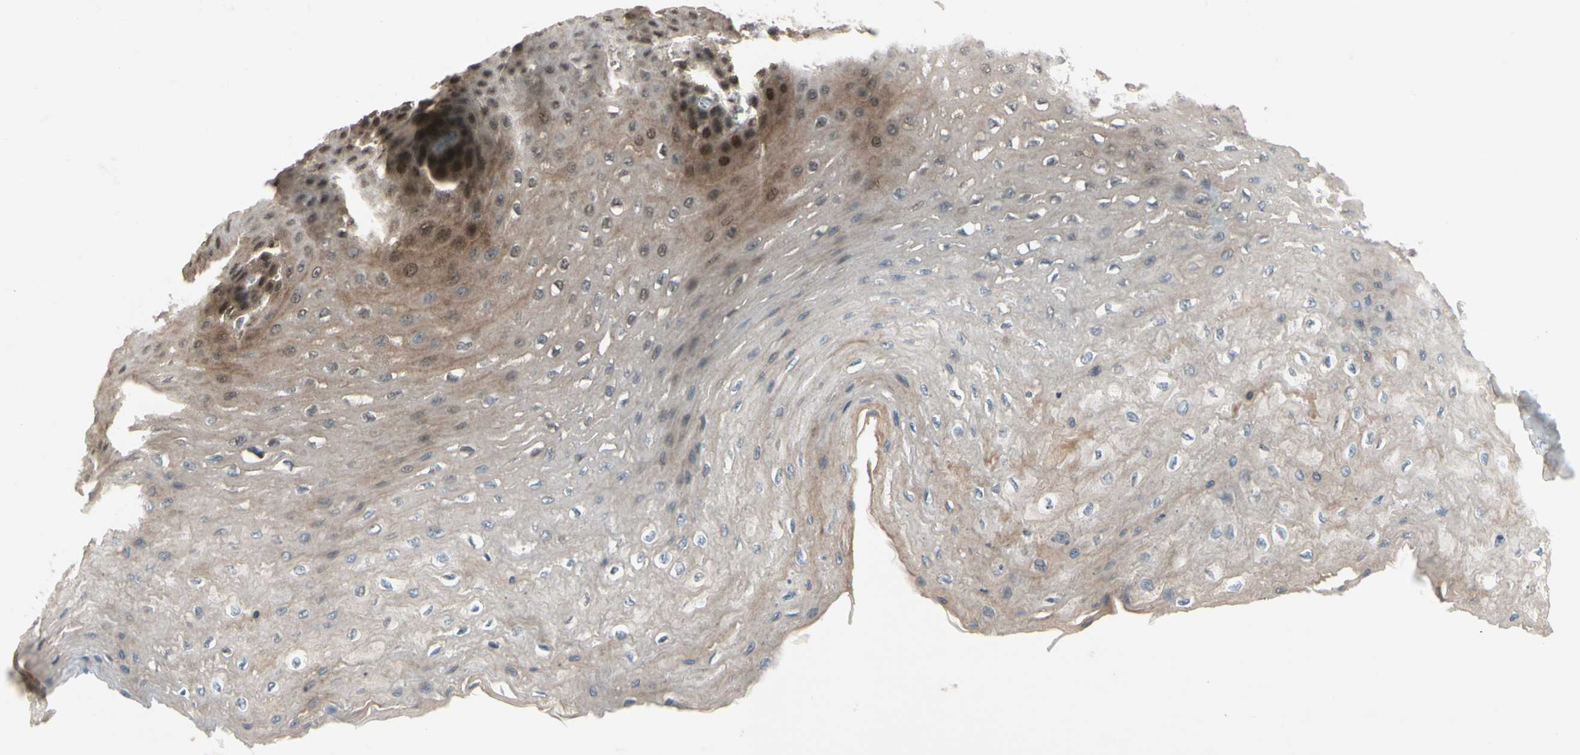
{"staining": {"intensity": "strong", "quantity": "25%-75%", "location": "nuclear"}, "tissue": "esophagus", "cell_type": "Squamous epithelial cells", "image_type": "normal", "snomed": [{"axis": "morphology", "description": "Normal tissue, NOS"}, {"axis": "topography", "description": "Esophagus"}], "caption": "Protein expression analysis of unremarkable esophagus displays strong nuclear expression in approximately 25%-75% of squamous epithelial cells. (Stains: DAB in brown, nuclei in blue, Microscopy: brightfield microscopy at high magnification).", "gene": "GTF3A", "patient": {"sex": "female", "age": 72}}